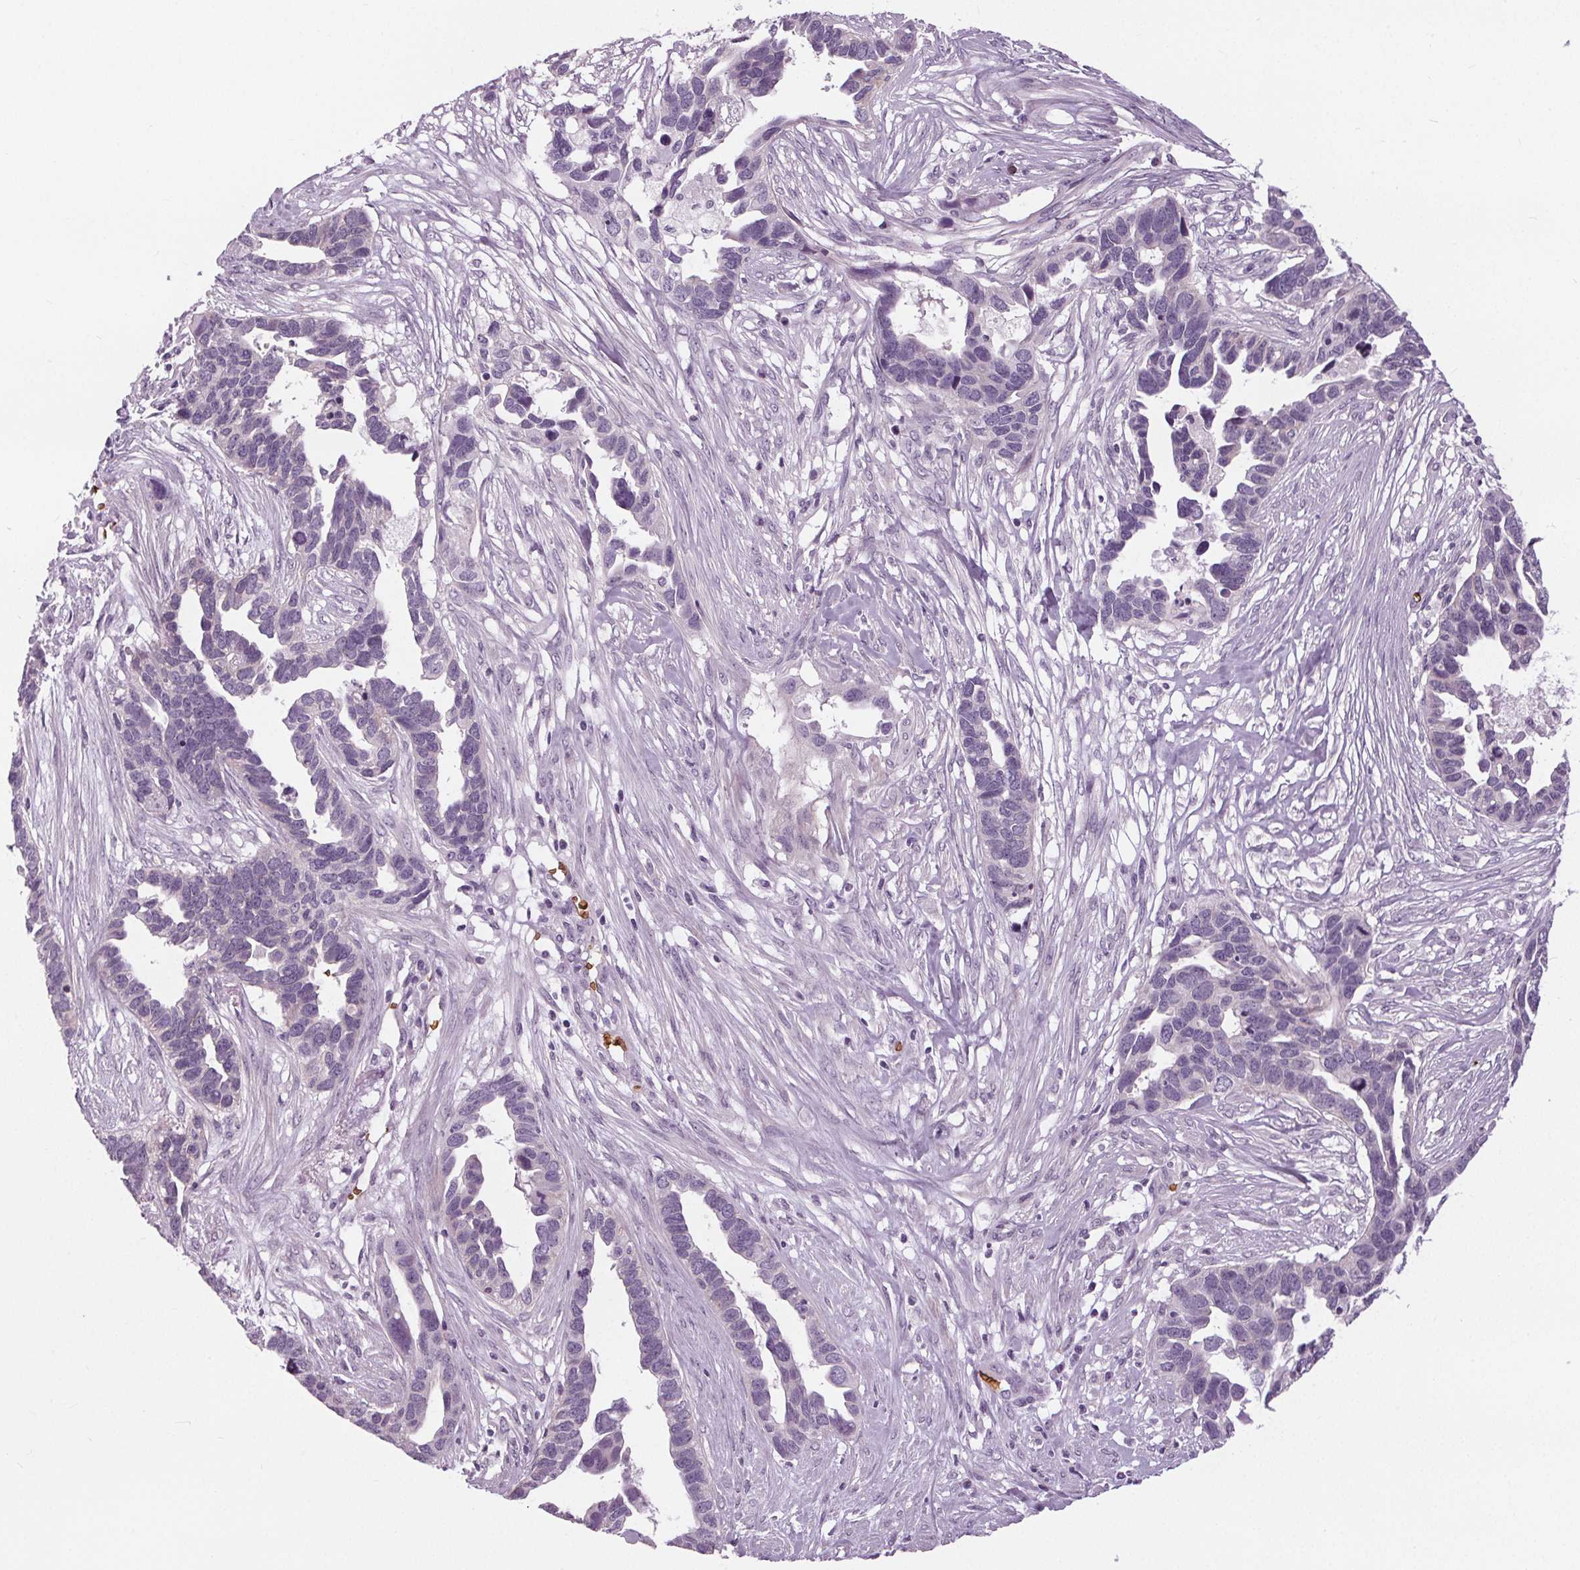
{"staining": {"intensity": "negative", "quantity": "none", "location": "none"}, "tissue": "ovarian cancer", "cell_type": "Tumor cells", "image_type": "cancer", "snomed": [{"axis": "morphology", "description": "Cystadenocarcinoma, serous, NOS"}, {"axis": "topography", "description": "Ovary"}], "caption": "Image shows no protein staining in tumor cells of ovarian cancer tissue. (DAB (3,3'-diaminobenzidine) IHC with hematoxylin counter stain).", "gene": "SLC4A1", "patient": {"sex": "female", "age": 54}}